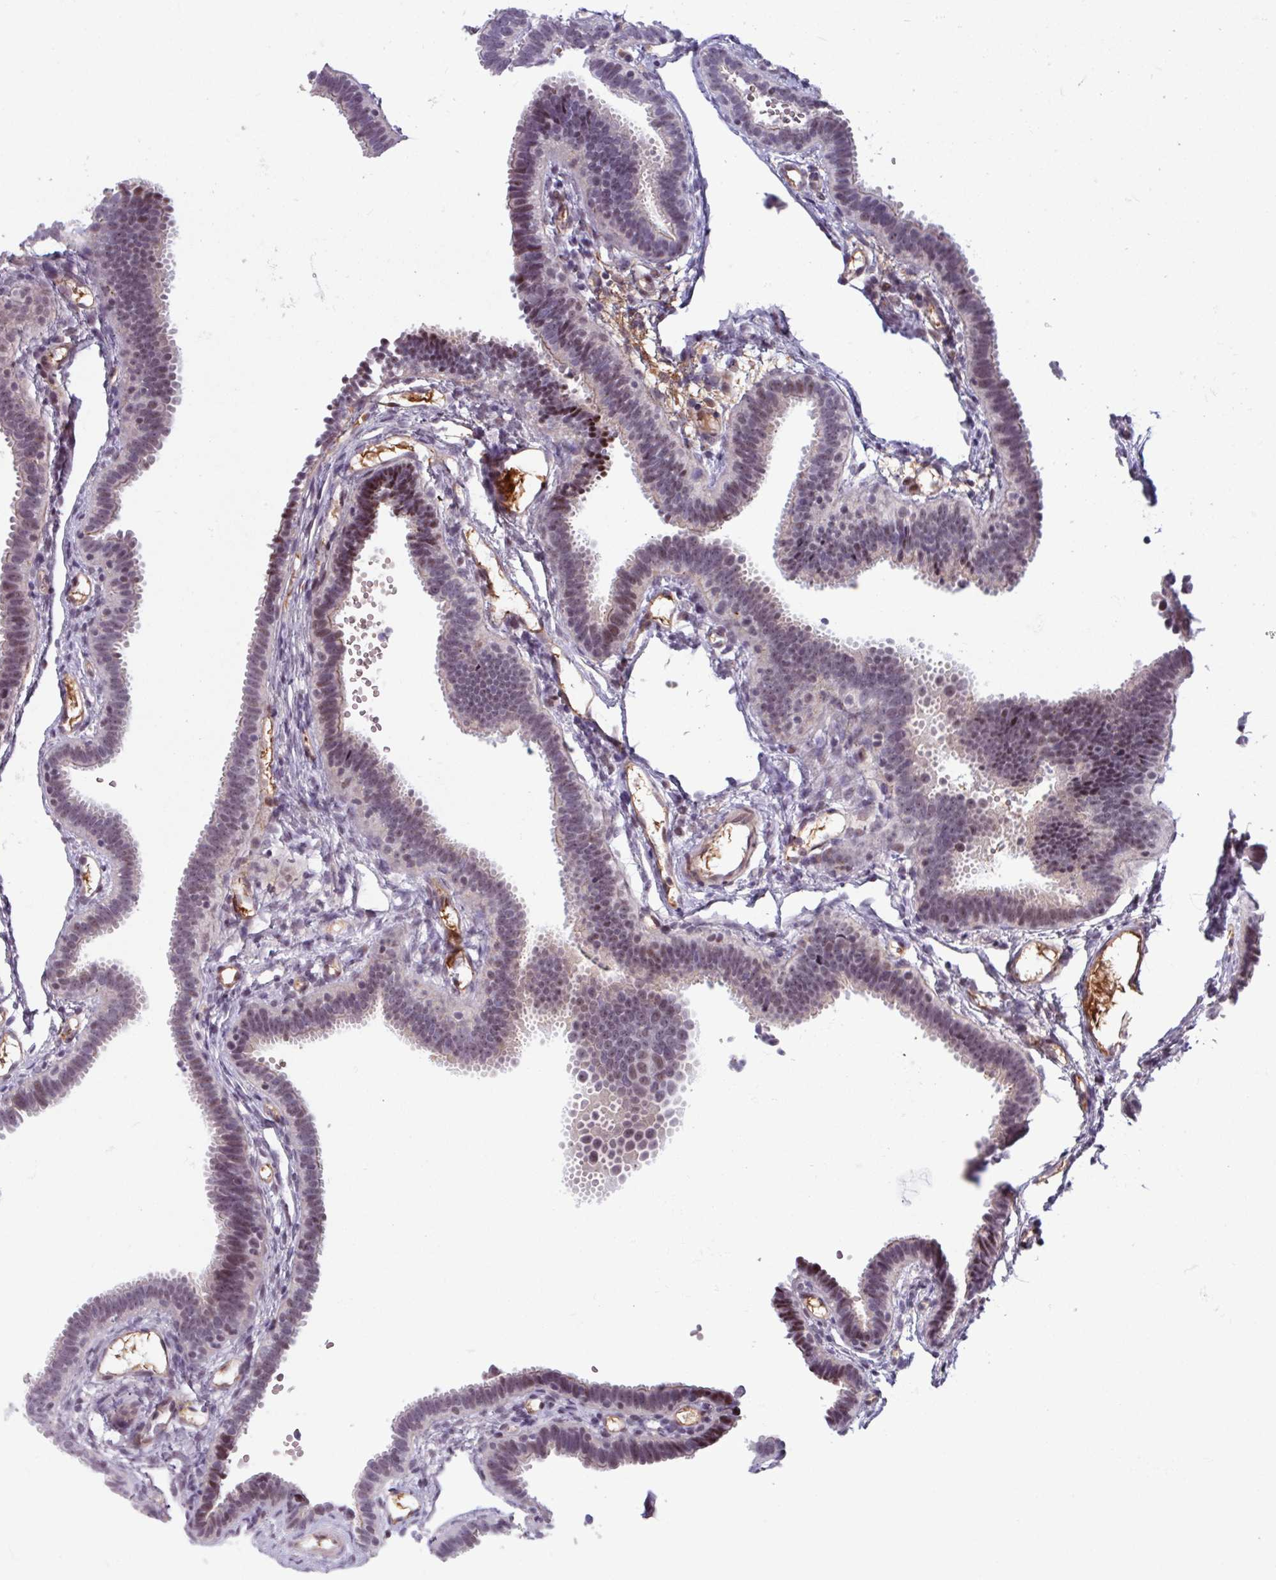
{"staining": {"intensity": "weak", "quantity": "25%-75%", "location": "nuclear"}, "tissue": "fallopian tube", "cell_type": "Glandular cells", "image_type": "normal", "snomed": [{"axis": "morphology", "description": "Normal tissue, NOS"}, {"axis": "topography", "description": "Fallopian tube"}], "caption": "Immunohistochemistry micrograph of normal fallopian tube stained for a protein (brown), which displays low levels of weak nuclear positivity in about 25%-75% of glandular cells.", "gene": "ZNF575", "patient": {"sex": "female", "age": 37}}